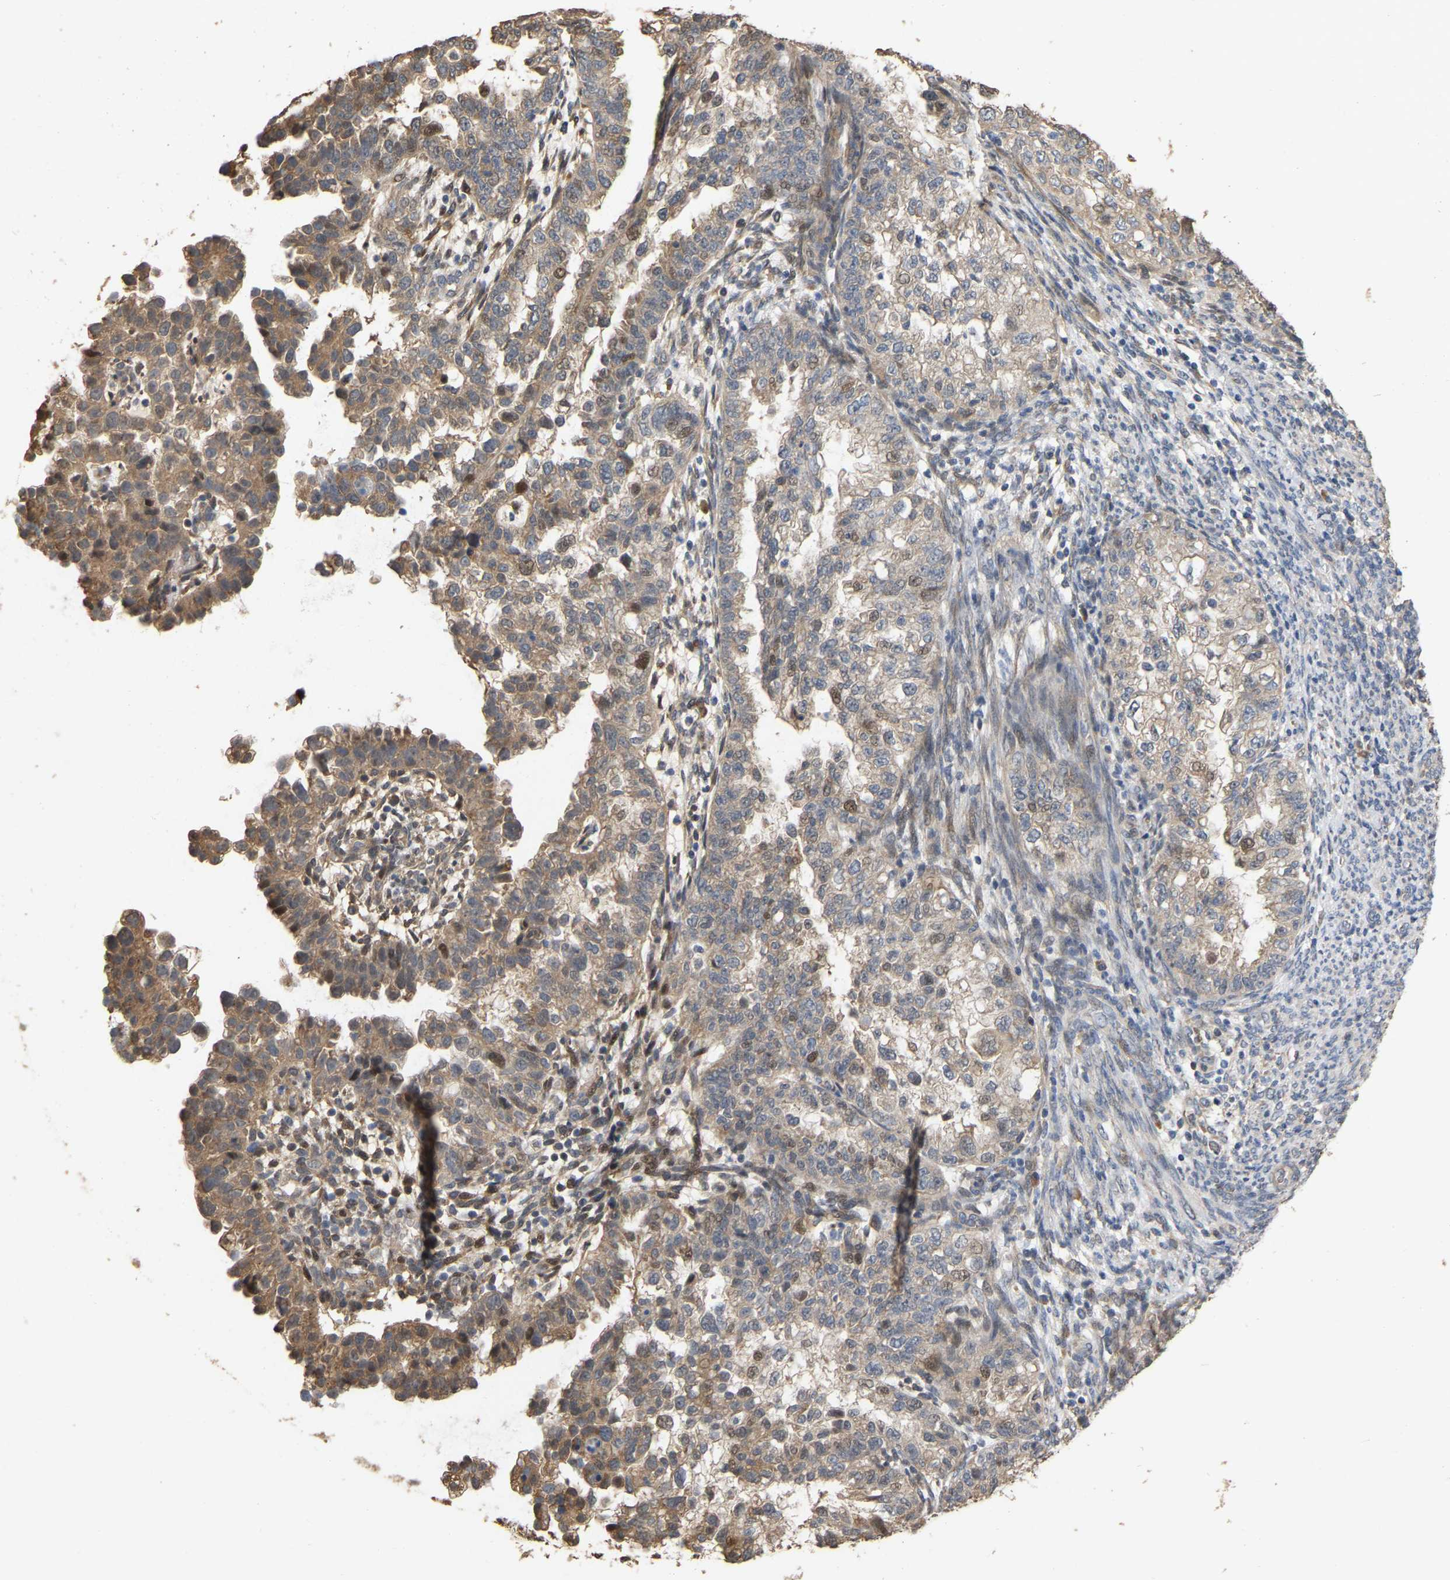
{"staining": {"intensity": "moderate", "quantity": ">75%", "location": "cytoplasmic/membranous,nuclear"}, "tissue": "endometrial cancer", "cell_type": "Tumor cells", "image_type": "cancer", "snomed": [{"axis": "morphology", "description": "Adenocarcinoma, NOS"}, {"axis": "topography", "description": "Endometrium"}], "caption": "An image of human endometrial adenocarcinoma stained for a protein exhibits moderate cytoplasmic/membranous and nuclear brown staining in tumor cells.", "gene": "NCS1", "patient": {"sex": "female", "age": 85}}